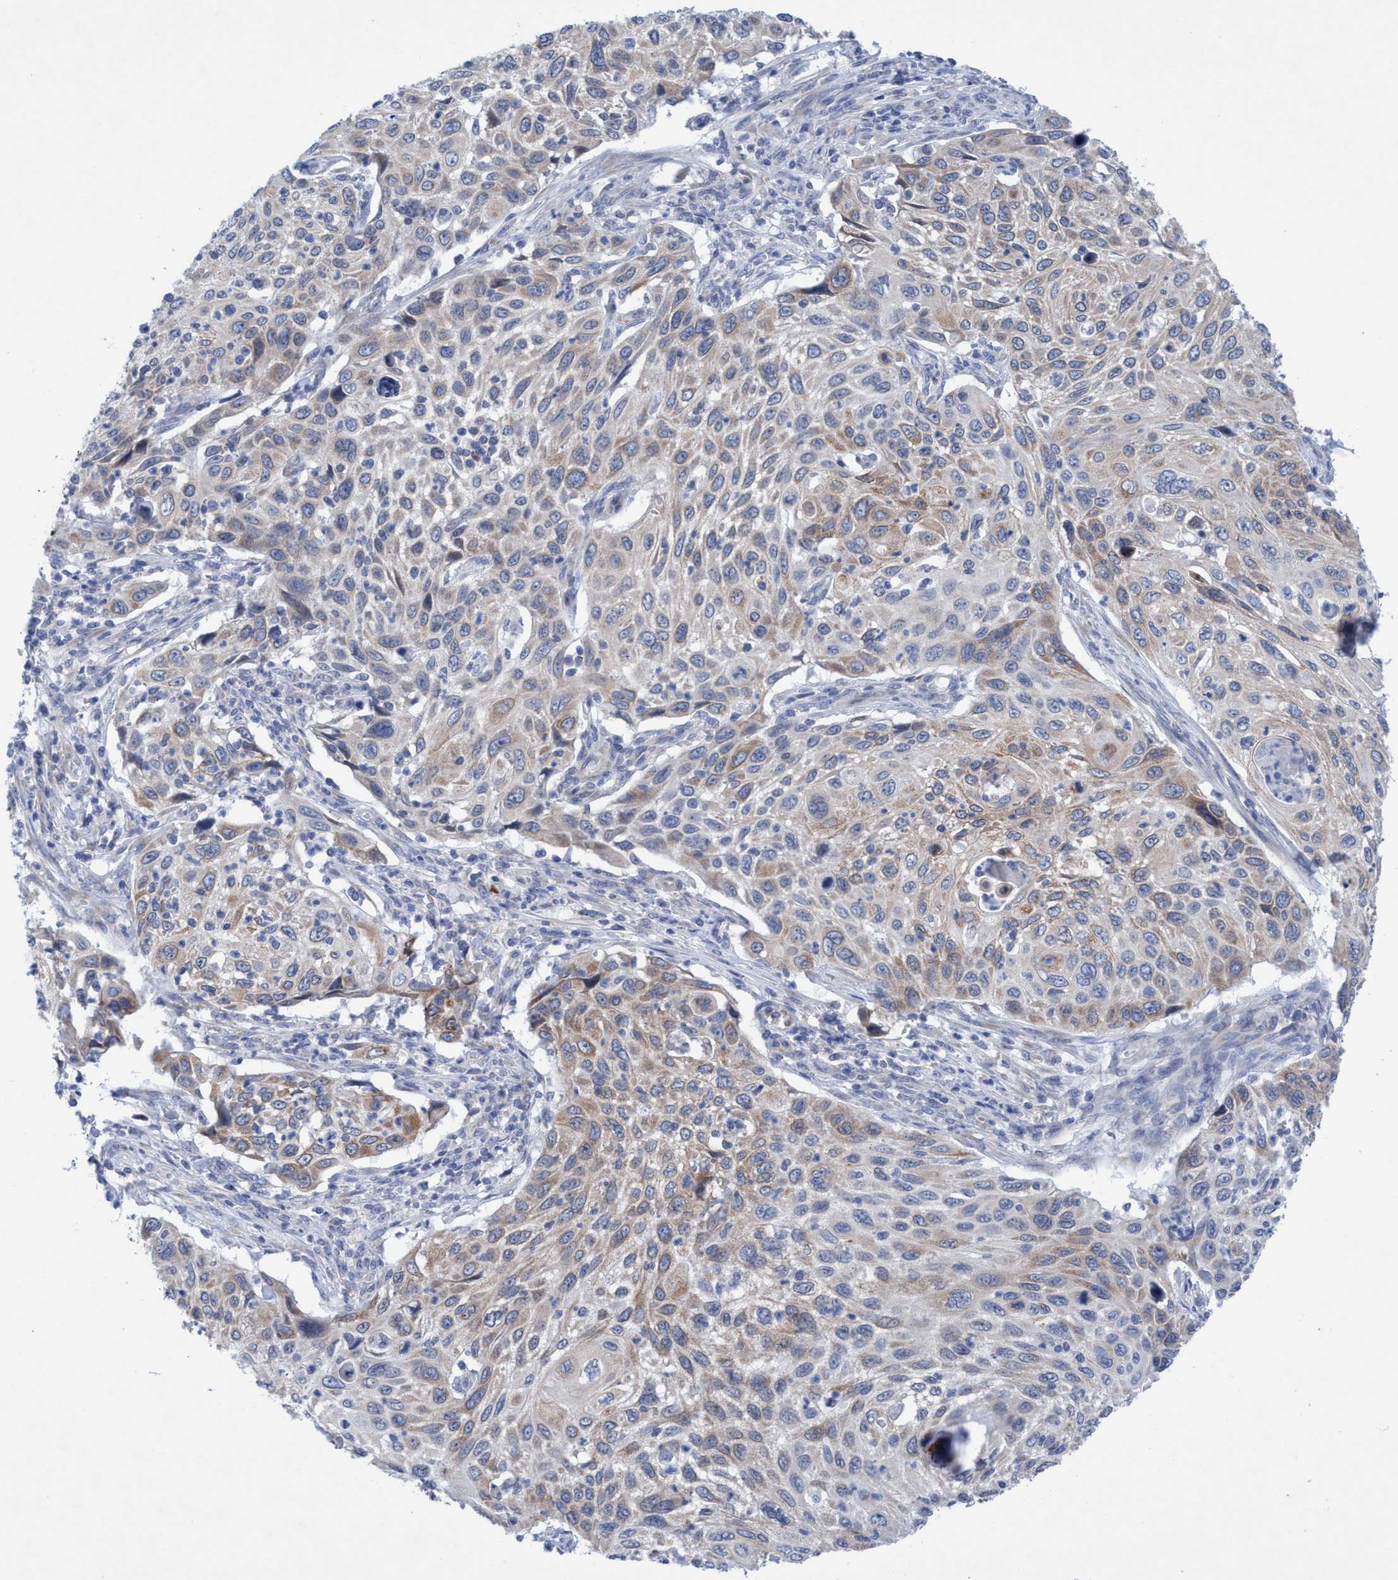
{"staining": {"intensity": "weak", "quantity": "25%-75%", "location": "cytoplasmic/membranous"}, "tissue": "cervical cancer", "cell_type": "Tumor cells", "image_type": "cancer", "snomed": [{"axis": "morphology", "description": "Squamous cell carcinoma, NOS"}, {"axis": "topography", "description": "Cervix"}], "caption": "Cervical cancer stained with immunohistochemistry displays weak cytoplasmic/membranous expression in about 25%-75% of tumor cells.", "gene": "RSAD1", "patient": {"sex": "female", "age": 70}}